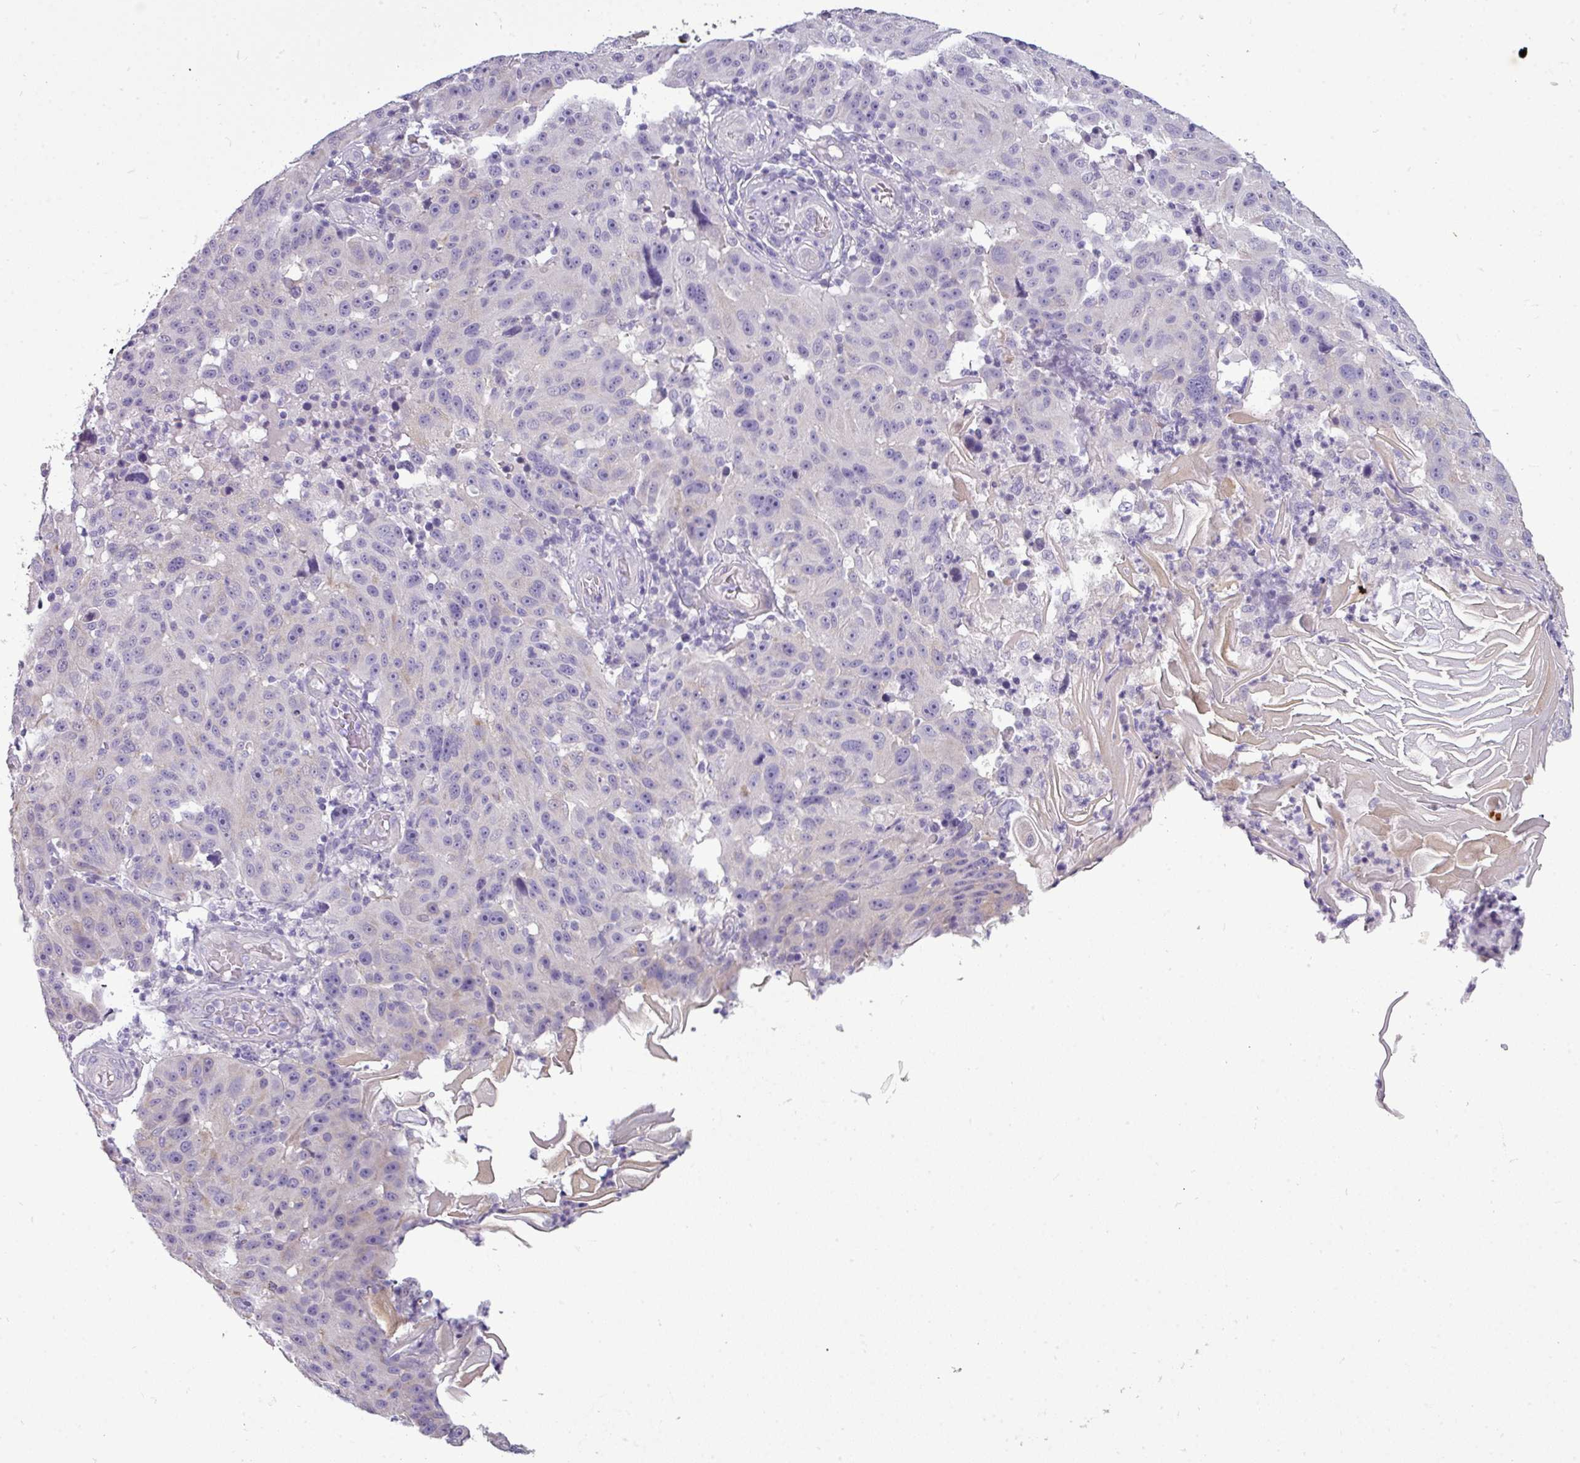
{"staining": {"intensity": "negative", "quantity": "none", "location": "none"}, "tissue": "melanoma", "cell_type": "Tumor cells", "image_type": "cancer", "snomed": [{"axis": "morphology", "description": "Malignant melanoma, NOS"}, {"axis": "topography", "description": "Skin"}], "caption": "Malignant melanoma was stained to show a protein in brown. There is no significant positivity in tumor cells.", "gene": "DNAAF9", "patient": {"sex": "male", "age": 53}}